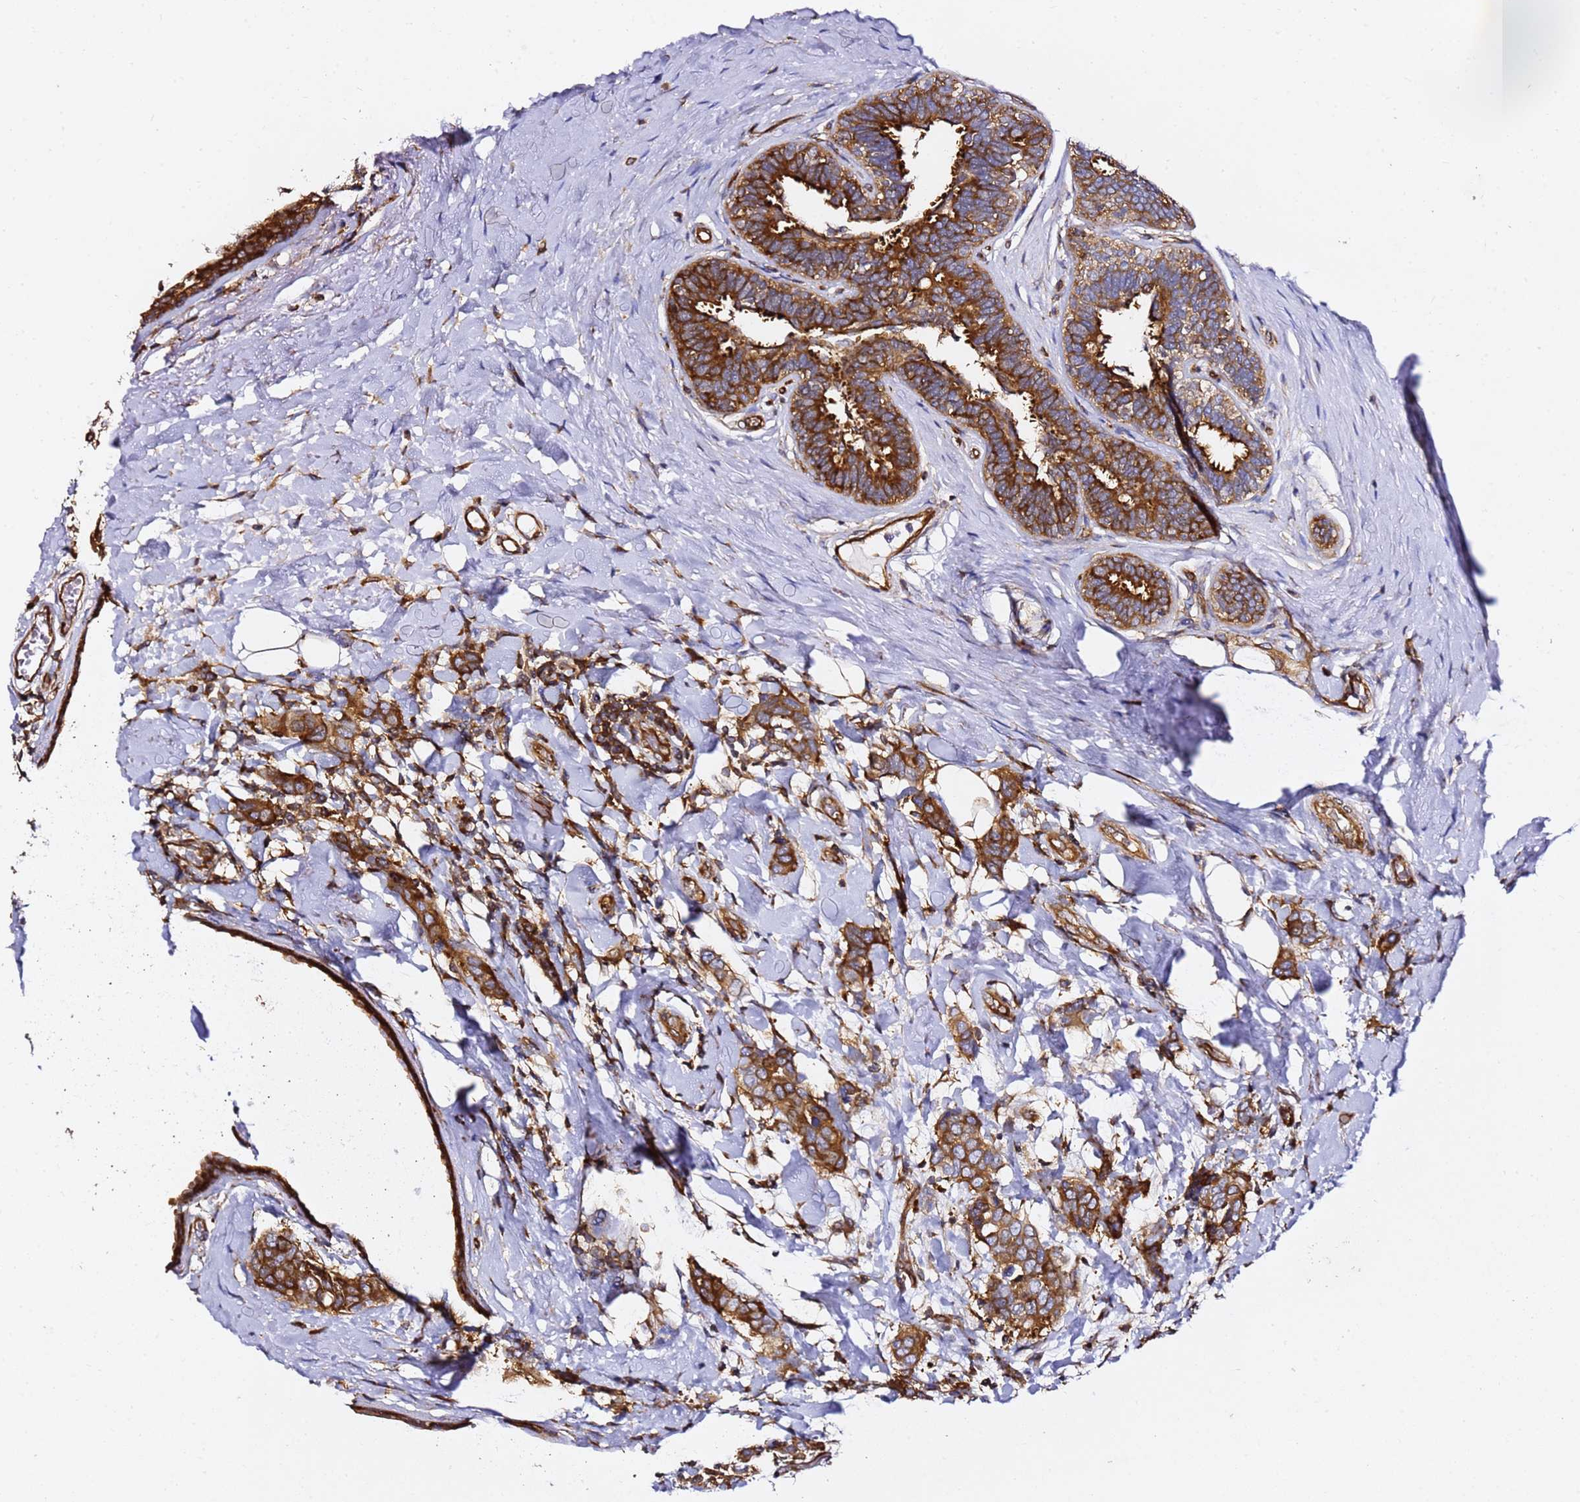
{"staining": {"intensity": "strong", "quantity": ">75%", "location": "cytoplasmic/membranous"}, "tissue": "breast cancer", "cell_type": "Tumor cells", "image_type": "cancer", "snomed": [{"axis": "morphology", "description": "Lobular carcinoma"}, {"axis": "topography", "description": "Breast"}], "caption": "A high amount of strong cytoplasmic/membranous positivity is appreciated in about >75% of tumor cells in breast lobular carcinoma tissue. The staining was performed using DAB, with brown indicating positive protein expression. Nuclei are stained blue with hematoxylin.", "gene": "TPST1", "patient": {"sex": "female", "age": 51}}